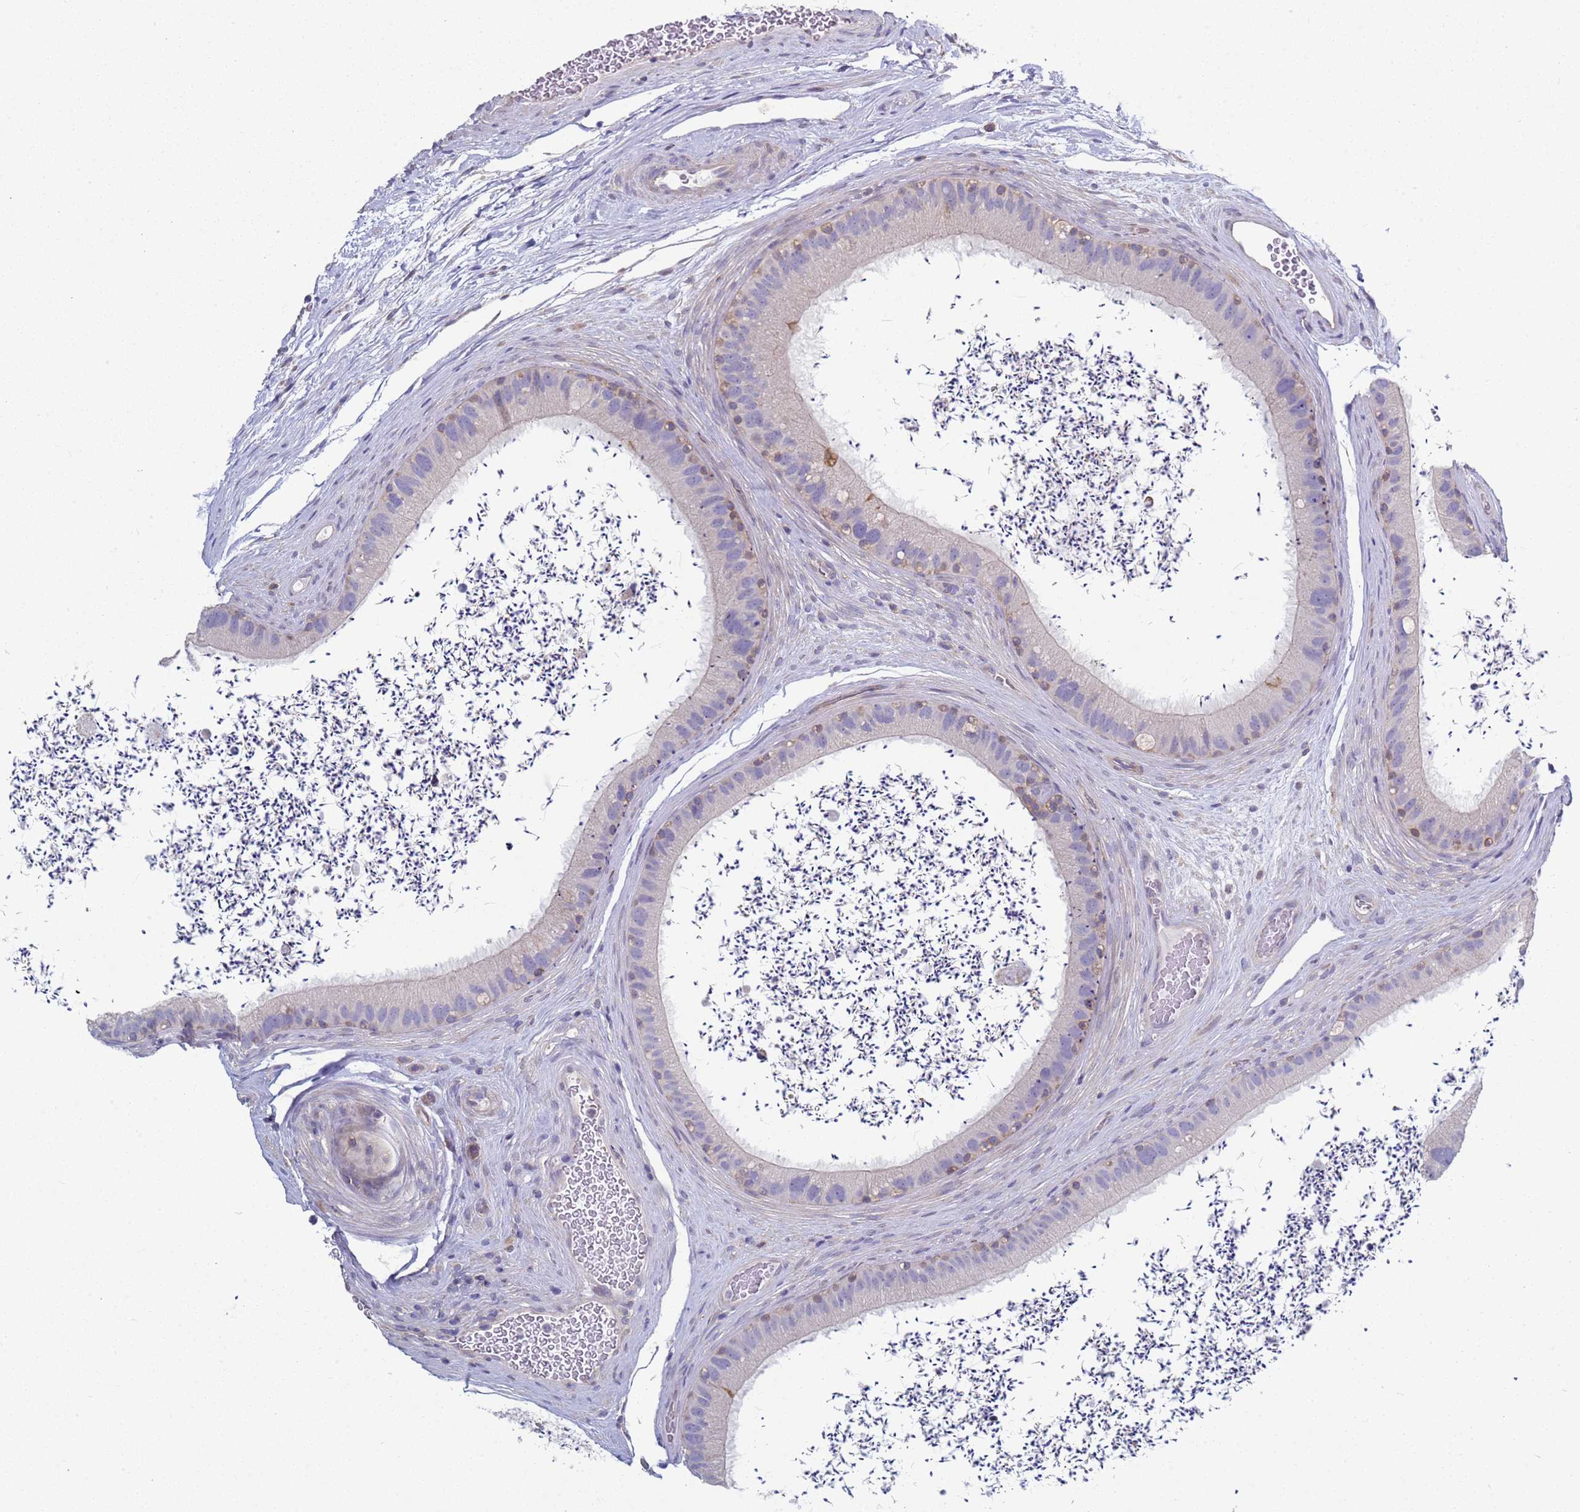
{"staining": {"intensity": "weak", "quantity": "<25%", "location": "cytoplasmic/membranous"}, "tissue": "epididymis", "cell_type": "Glandular cells", "image_type": "normal", "snomed": [{"axis": "morphology", "description": "Normal tissue, NOS"}, {"axis": "topography", "description": "Epididymis, spermatic cord, NOS"}], "caption": "The micrograph demonstrates no staining of glandular cells in unremarkable epididymis.", "gene": "DIP2B", "patient": {"sex": "male", "age": 50}}